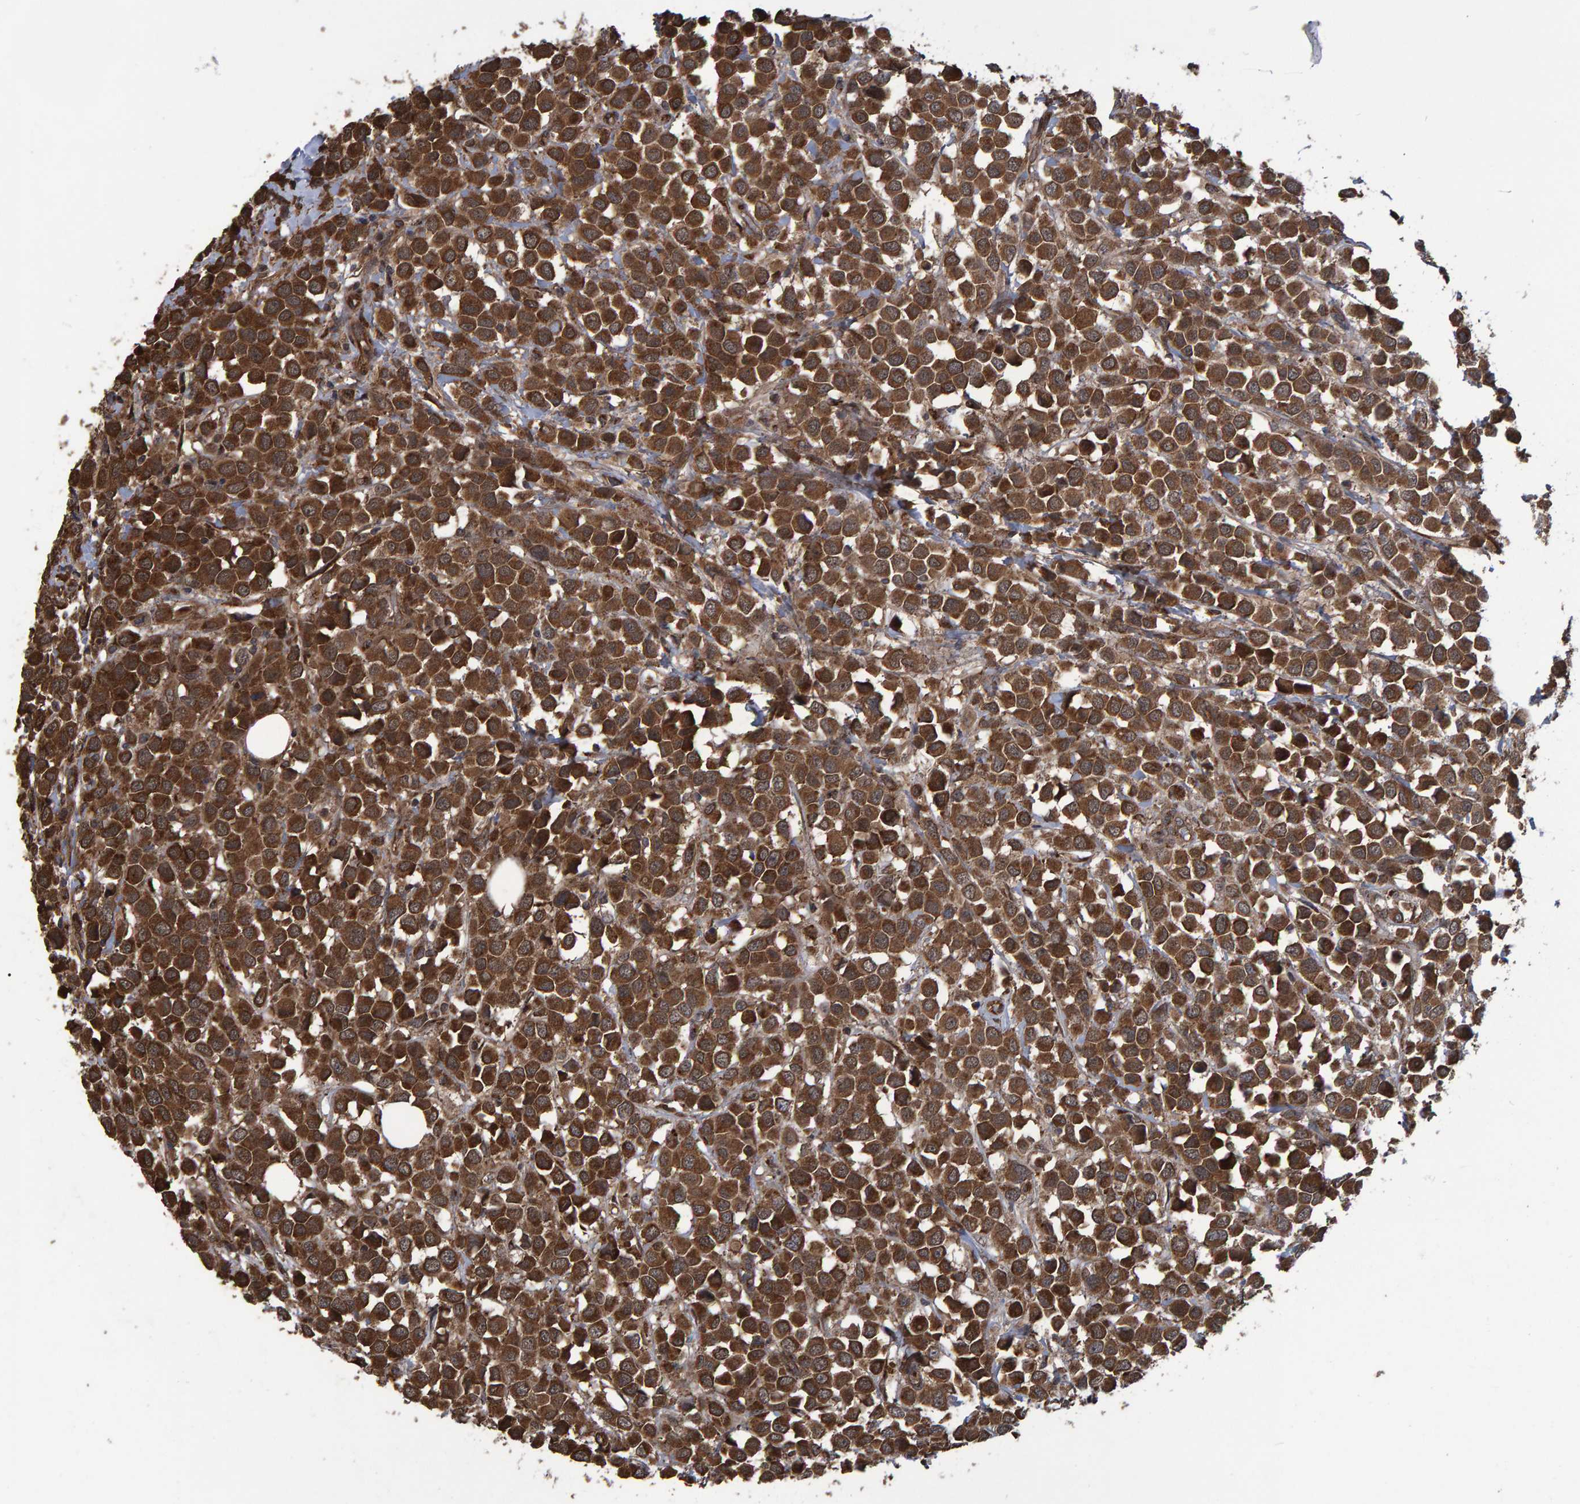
{"staining": {"intensity": "strong", "quantity": ">75%", "location": "cytoplasmic/membranous"}, "tissue": "breast cancer", "cell_type": "Tumor cells", "image_type": "cancer", "snomed": [{"axis": "morphology", "description": "Duct carcinoma"}, {"axis": "topography", "description": "Breast"}], "caption": "Brown immunohistochemical staining in breast cancer reveals strong cytoplasmic/membranous expression in approximately >75% of tumor cells.", "gene": "TRIM68", "patient": {"sex": "female", "age": 61}}